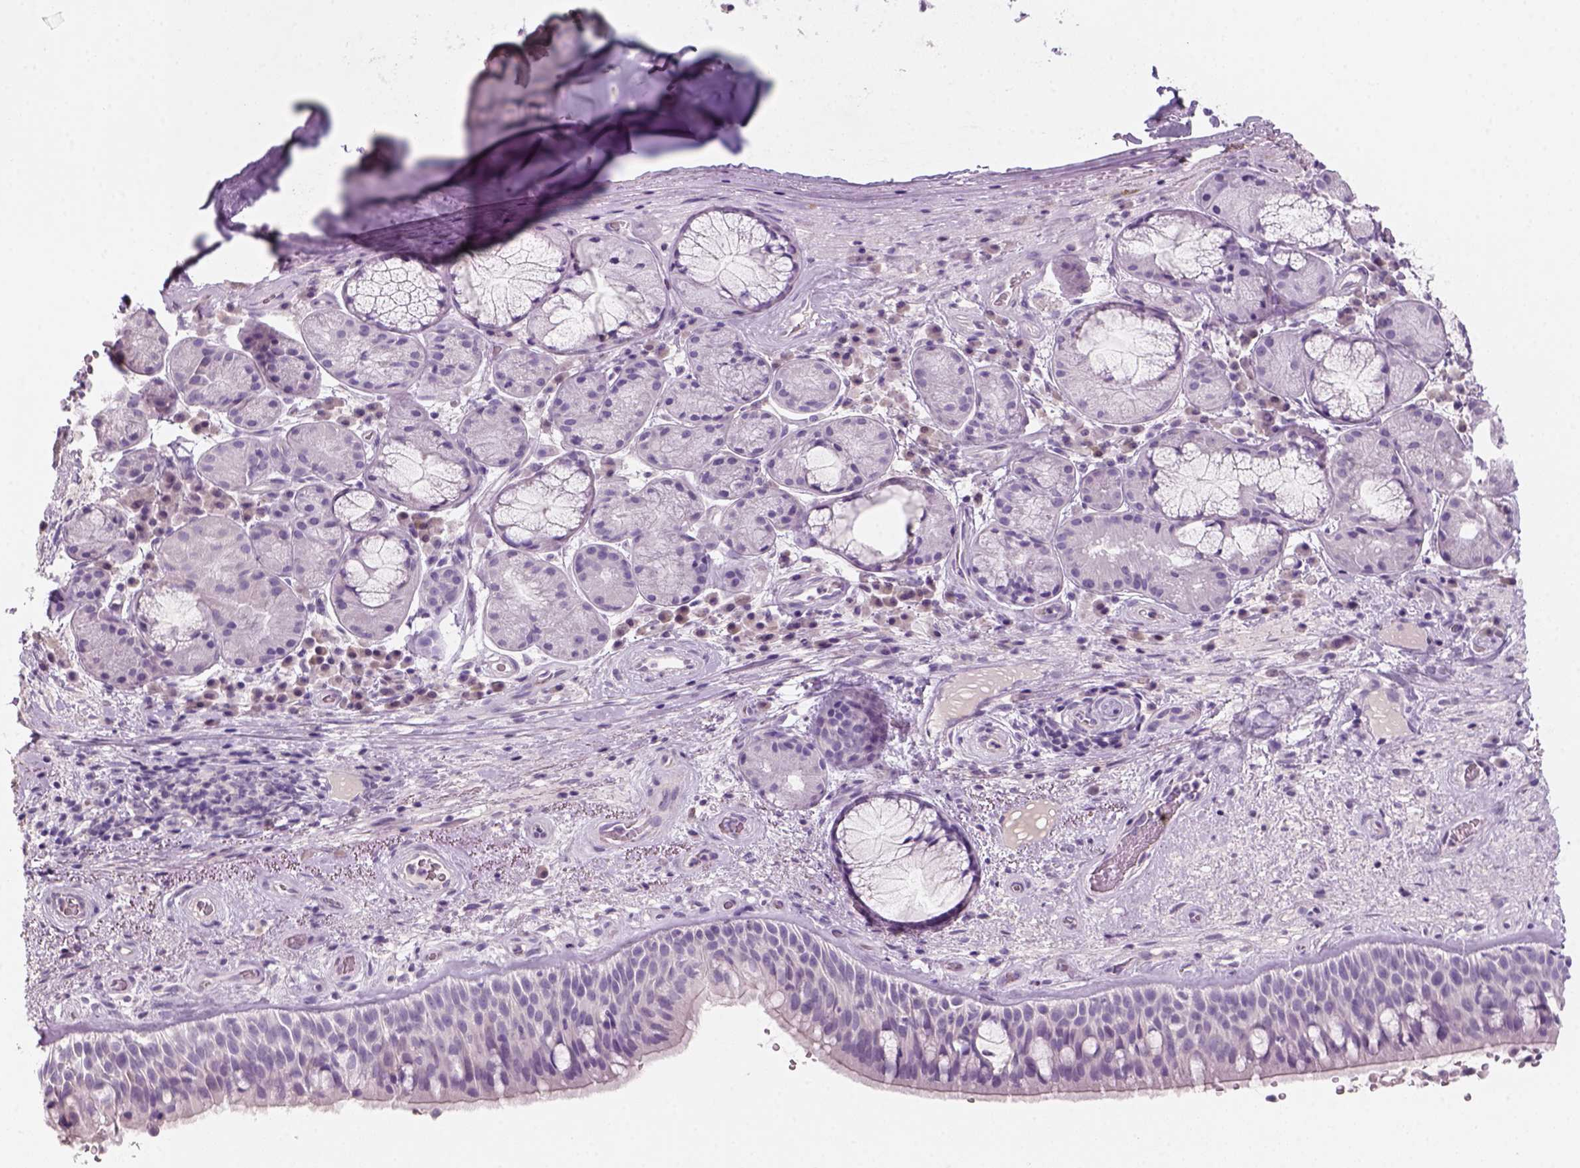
{"staining": {"intensity": "negative", "quantity": "none", "location": "none"}, "tissue": "bronchus", "cell_type": "Respiratory epithelial cells", "image_type": "normal", "snomed": [{"axis": "morphology", "description": "Normal tissue, NOS"}, {"axis": "topography", "description": "Bronchus"}], "caption": "A high-resolution micrograph shows IHC staining of normal bronchus, which exhibits no significant positivity in respiratory epithelial cells.", "gene": "KRT25", "patient": {"sex": "male", "age": 48}}